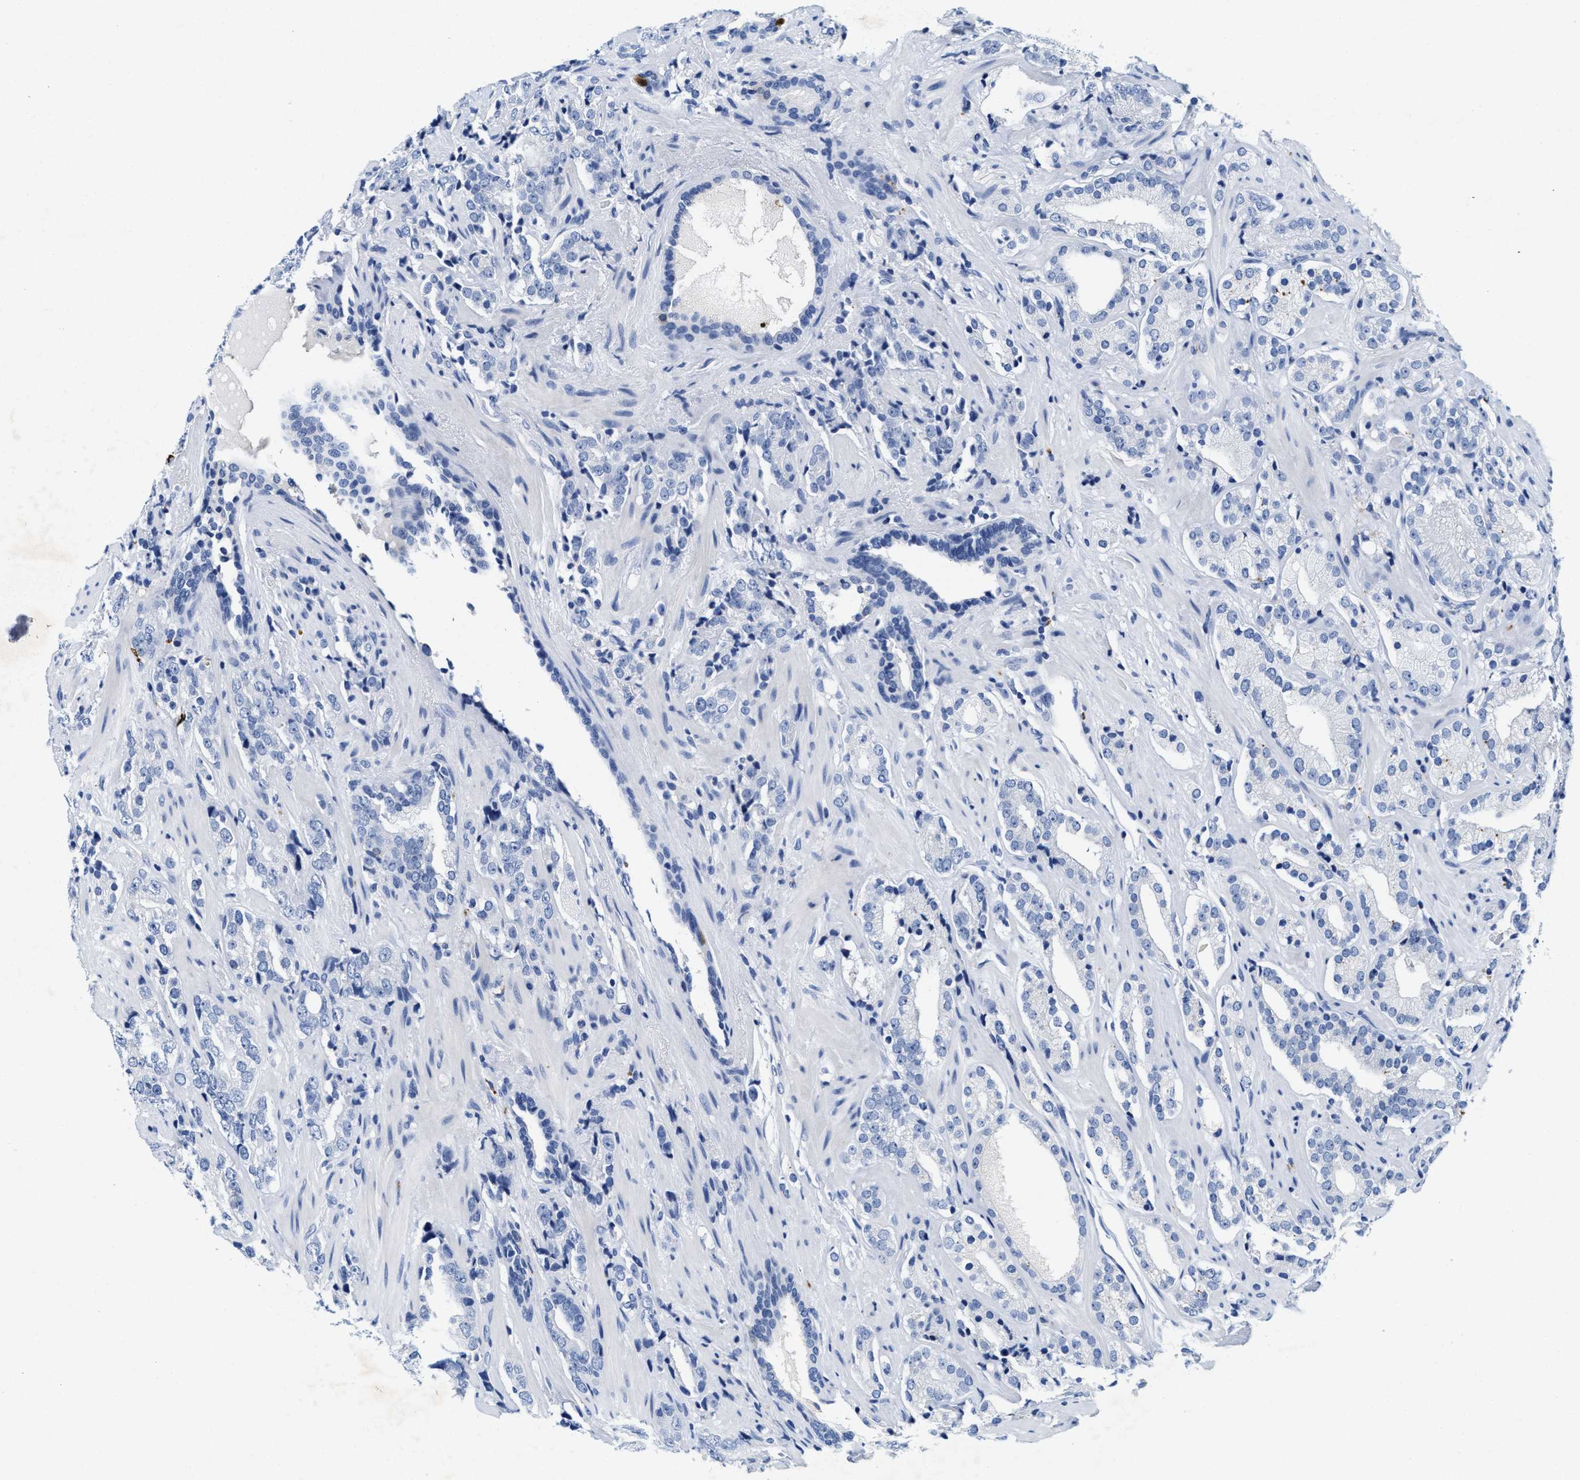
{"staining": {"intensity": "negative", "quantity": "none", "location": "none"}, "tissue": "prostate cancer", "cell_type": "Tumor cells", "image_type": "cancer", "snomed": [{"axis": "morphology", "description": "Adenocarcinoma, High grade"}, {"axis": "topography", "description": "Prostate"}], "caption": "Immunohistochemistry of prostate high-grade adenocarcinoma exhibits no staining in tumor cells. (DAB (3,3'-diaminobenzidine) immunohistochemistry (IHC) with hematoxylin counter stain).", "gene": "TTC3", "patient": {"sex": "male", "age": 71}}